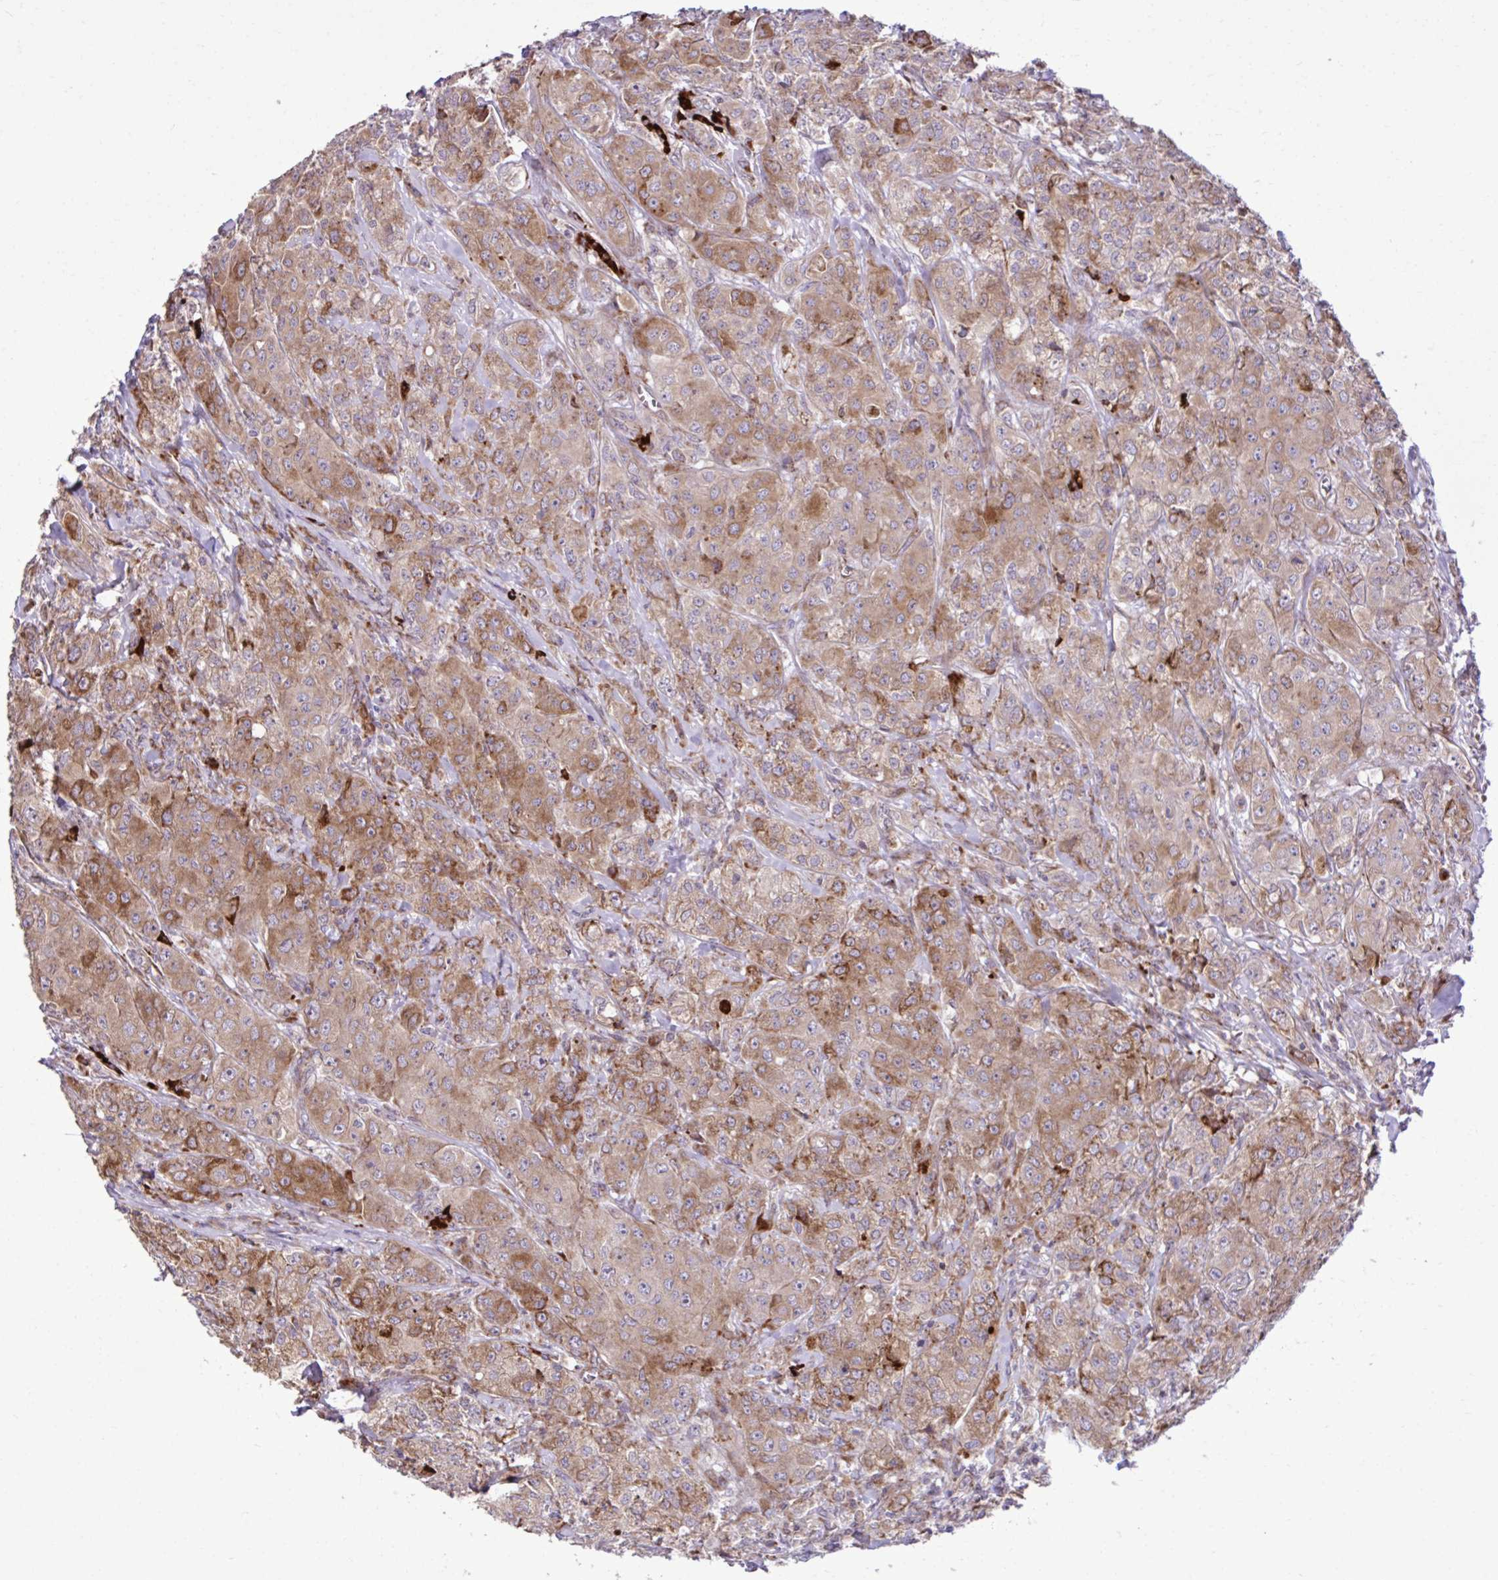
{"staining": {"intensity": "moderate", "quantity": ">75%", "location": "cytoplasmic/membranous"}, "tissue": "breast cancer", "cell_type": "Tumor cells", "image_type": "cancer", "snomed": [{"axis": "morphology", "description": "Normal tissue, NOS"}, {"axis": "morphology", "description": "Duct carcinoma"}, {"axis": "topography", "description": "Breast"}], "caption": "High-power microscopy captured an IHC micrograph of breast cancer, revealing moderate cytoplasmic/membranous staining in about >75% of tumor cells.", "gene": "LIMS1", "patient": {"sex": "female", "age": 43}}